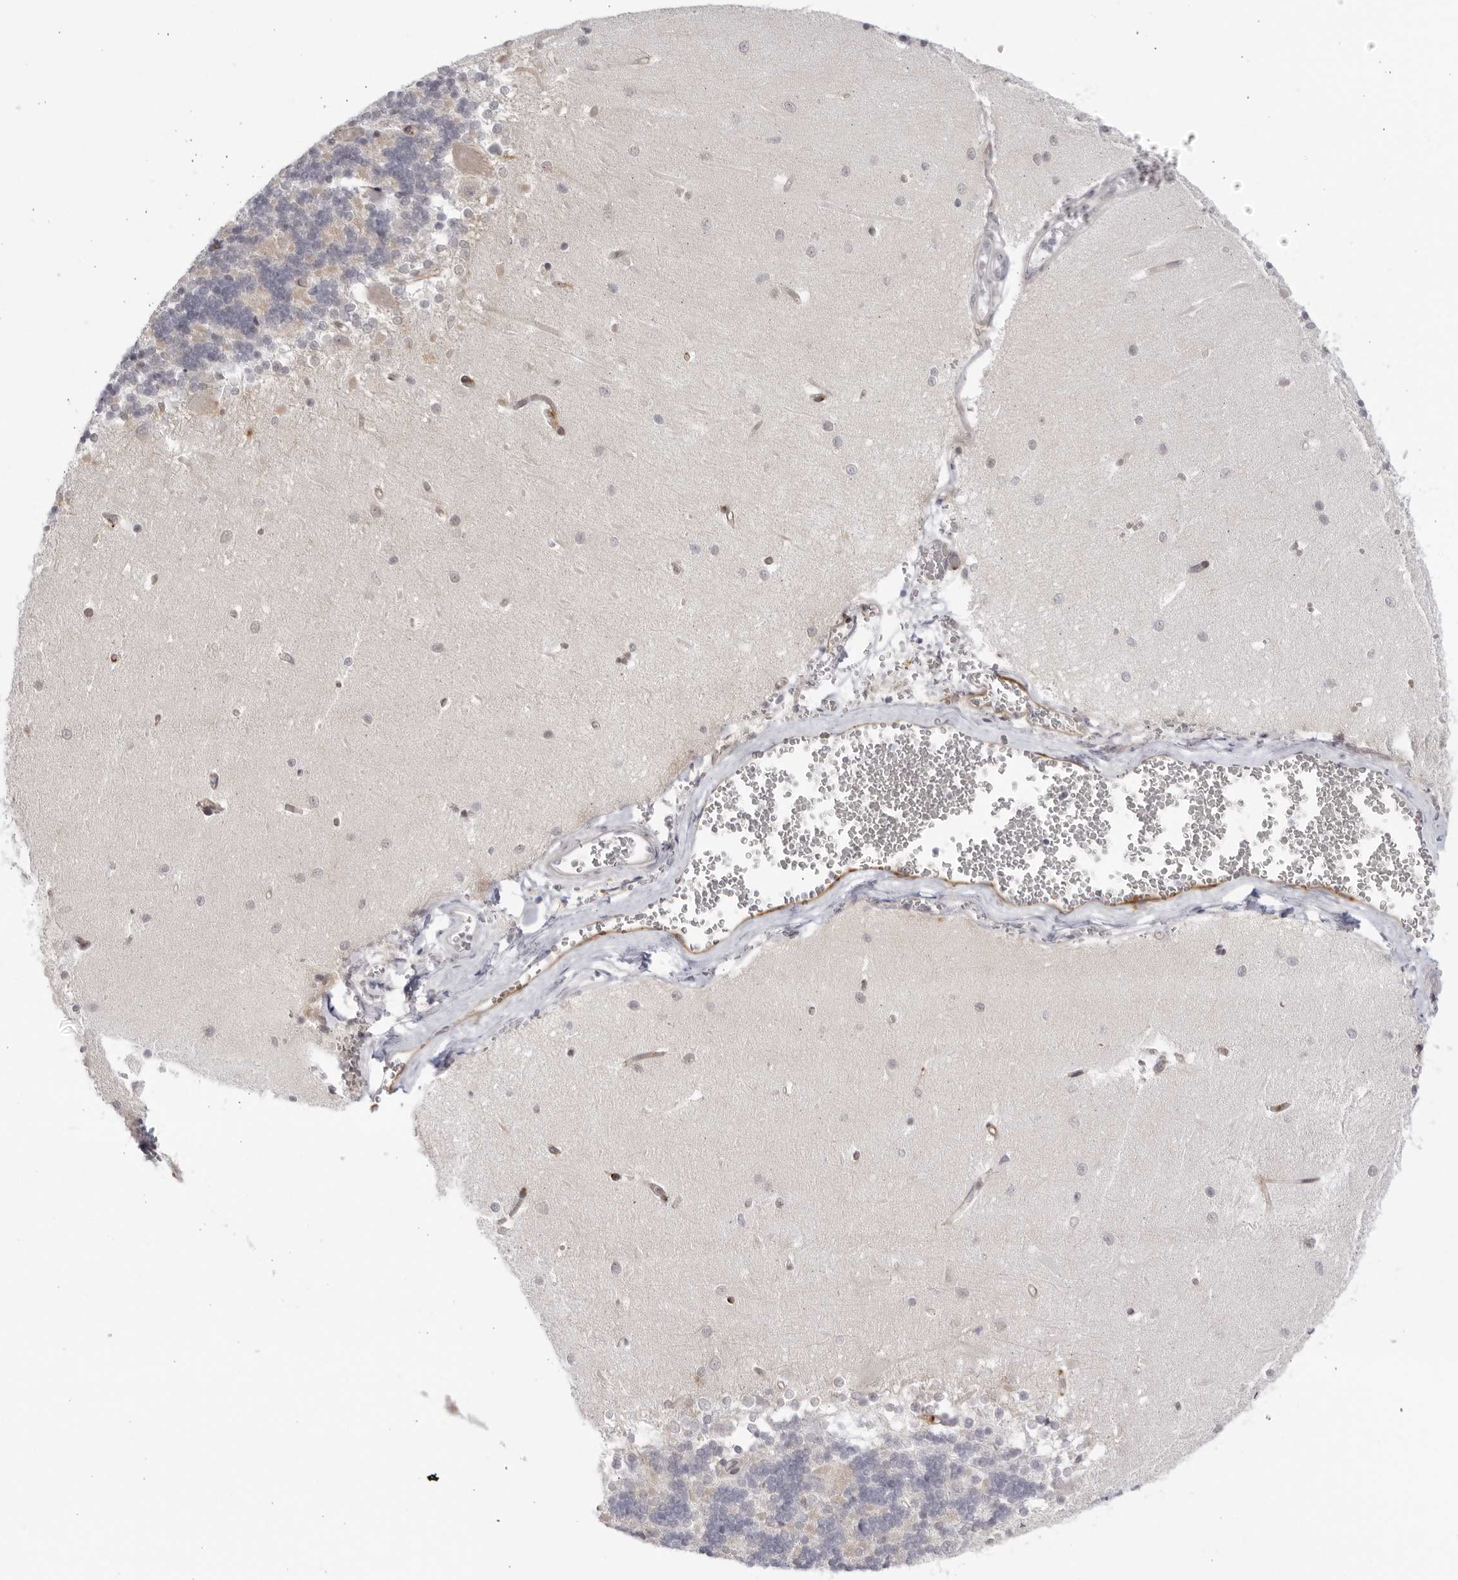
{"staining": {"intensity": "negative", "quantity": "none", "location": "none"}, "tissue": "cerebellum", "cell_type": "Cells in granular layer", "image_type": "normal", "snomed": [{"axis": "morphology", "description": "Normal tissue, NOS"}, {"axis": "topography", "description": "Cerebellum"}], "caption": "The IHC micrograph has no significant staining in cells in granular layer of cerebellum. The staining was performed using DAB to visualize the protein expression in brown, while the nuclei were stained in blue with hematoxylin (Magnification: 20x).", "gene": "CNBD1", "patient": {"sex": "male", "age": 37}}